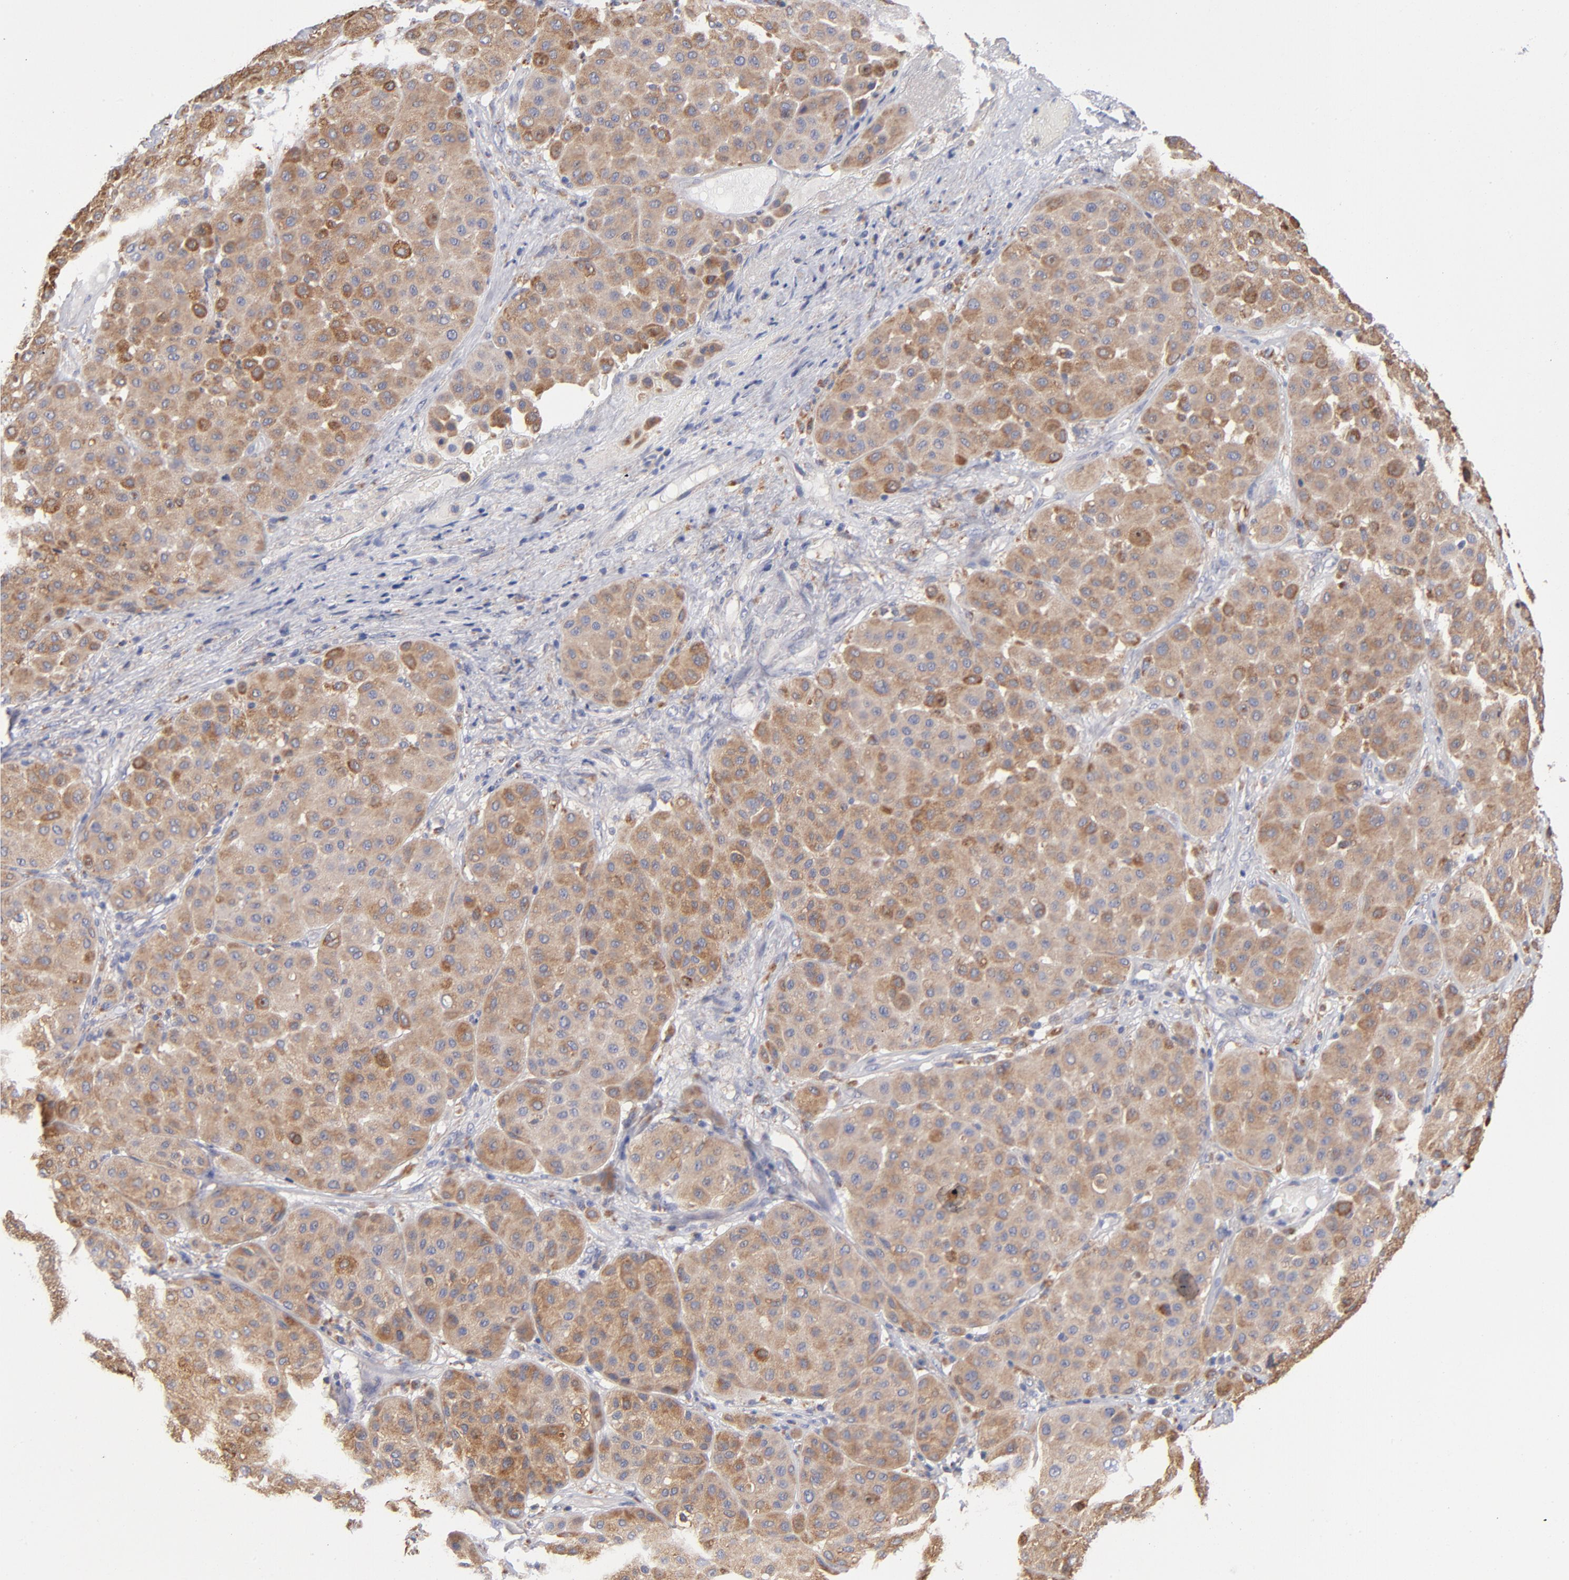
{"staining": {"intensity": "moderate", "quantity": ">75%", "location": "cytoplasmic/membranous"}, "tissue": "melanoma", "cell_type": "Tumor cells", "image_type": "cancer", "snomed": [{"axis": "morphology", "description": "Normal tissue, NOS"}, {"axis": "morphology", "description": "Malignant melanoma, Metastatic site"}, {"axis": "topography", "description": "Skin"}], "caption": "Malignant melanoma (metastatic site) tissue demonstrates moderate cytoplasmic/membranous staining in about >75% of tumor cells The staining was performed using DAB (3,3'-diaminobenzidine), with brown indicating positive protein expression. Nuclei are stained blue with hematoxylin.", "gene": "RRAGB", "patient": {"sex": "male", "age": 41}}